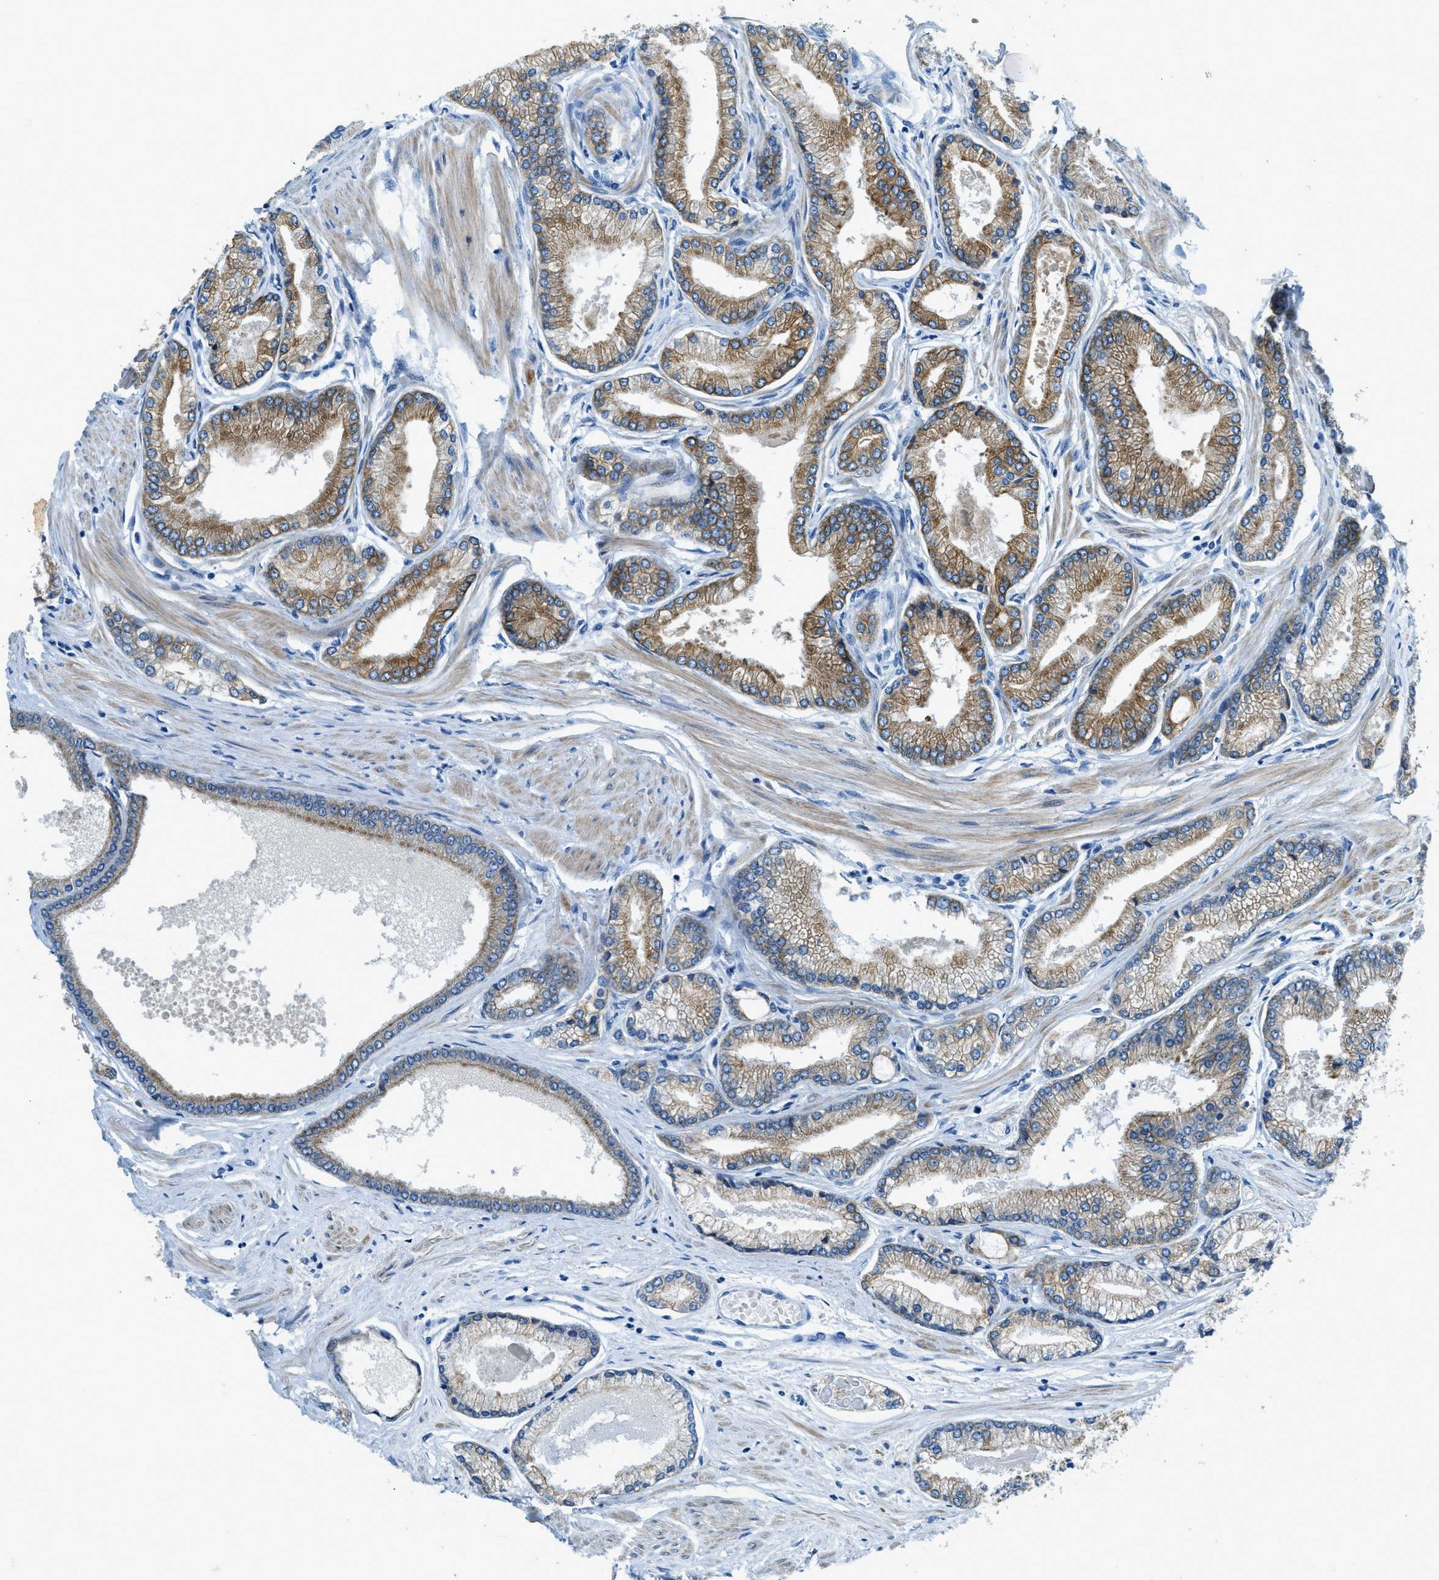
{"staining": {"intensity": "moderate", "quantity": ">75%", "location": "cytoplasmic/membranous"}, "tissue": "prostate cancer", "cell_type": "Tumor cells", "image_type": "cancer", "snomed": [{"axis": "morphology", "description": "Adenocarcinoma, High grade"}, {"axis": "topography", "description": "Prostate"}], "caption": "High-magnification brightfield microscopy of prostate cancer (adenocarcinoma (high-grade)) stained with DAB (brown) and counterstained with hematoxylin (blue). tumor cells exhibit moderate cytoplasmic/membranous positivity is appreciated in about>75% of cells. The protein is stained brown, and the nuclei are stained in blue (DAB IHC with brightfield microscopy, high magnification).", "gene": "KLHL8", "patient": {"sex": "male", "age": 61}}